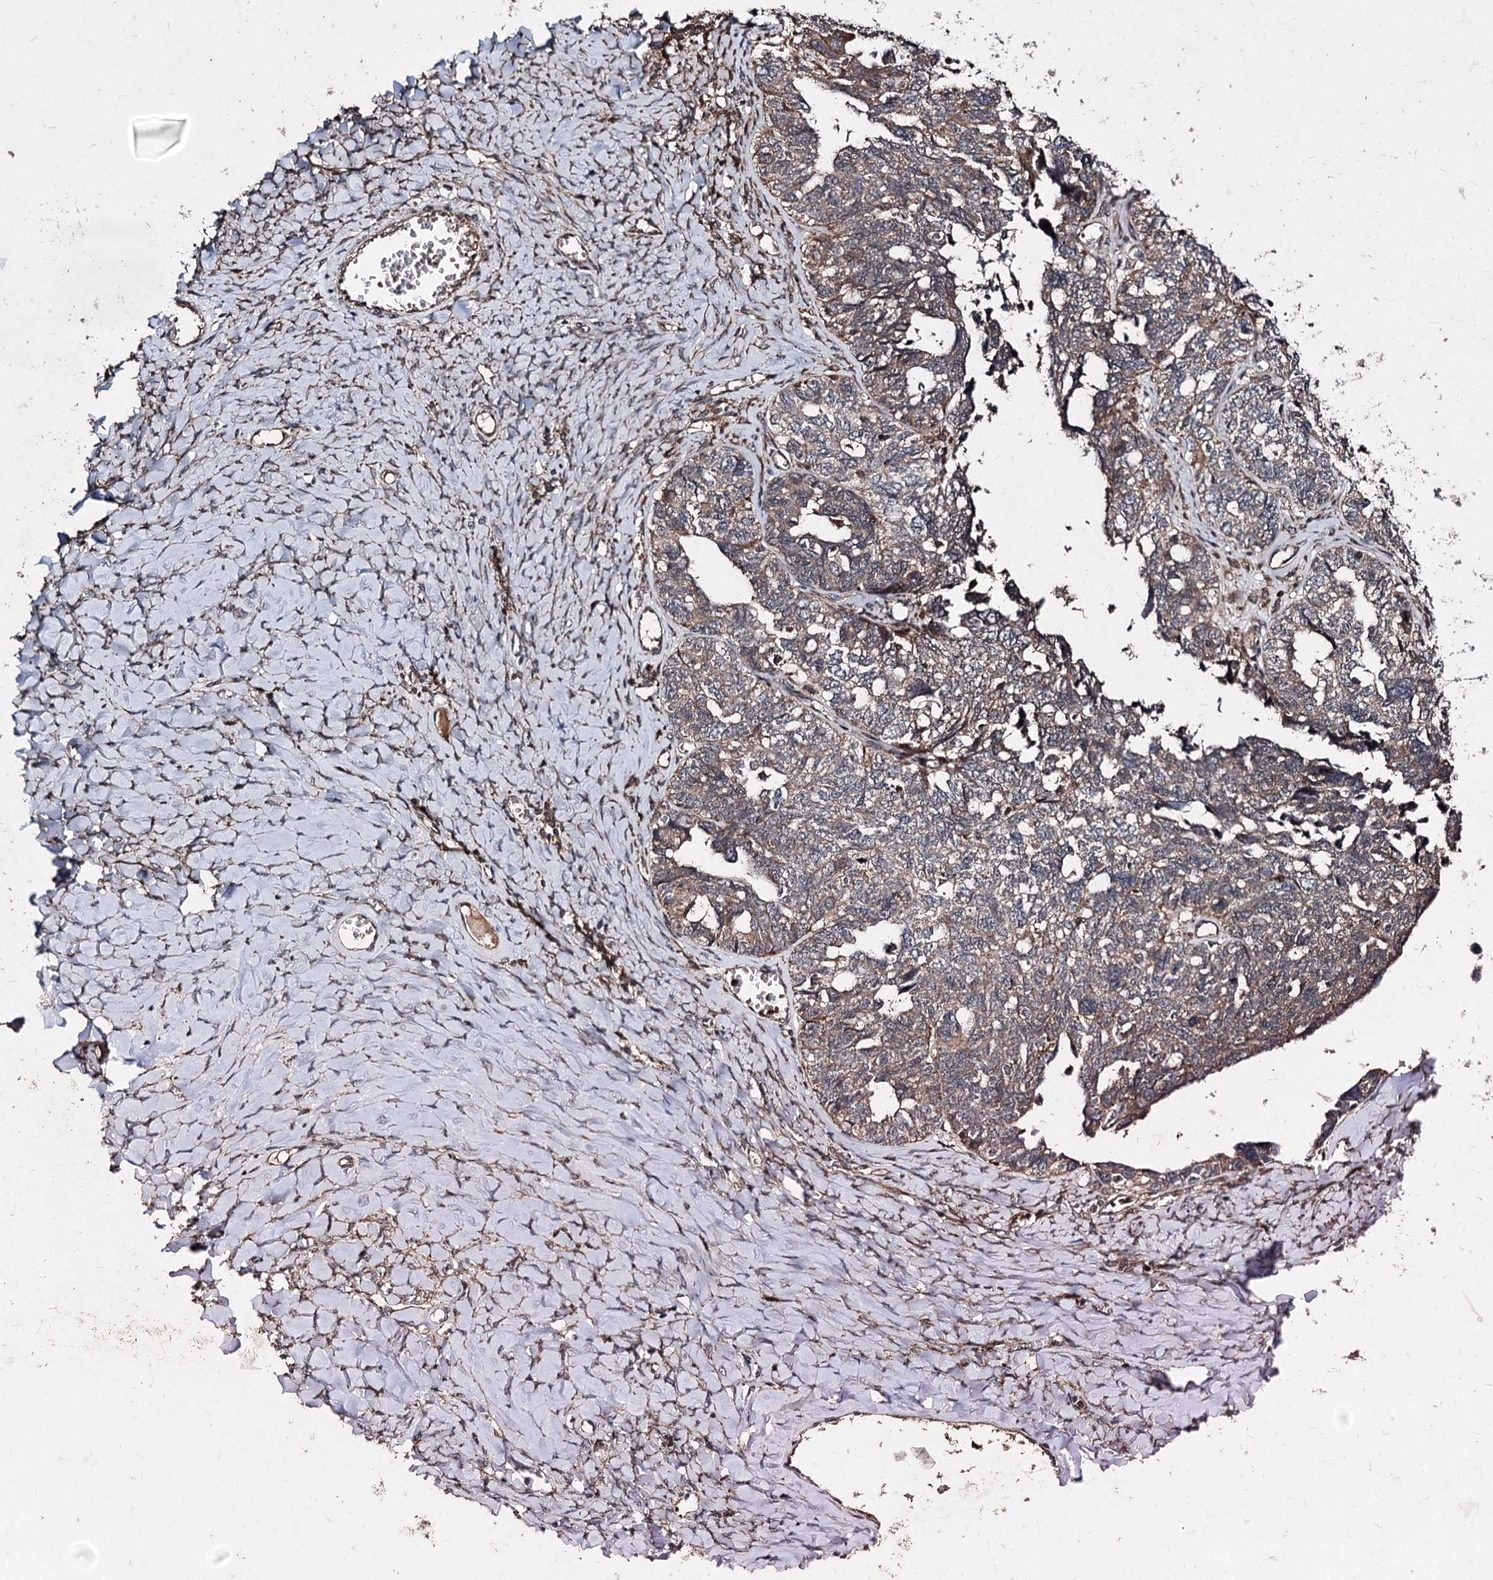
{"staining": {"intensity": "weak", "quantity": ">75%", "location": "cytoplasmic/membranous"}, "tissue": "ovarian cancer", "cell_type": "Tumor cells", "image_type": "cancer", "snomed": [{"axis": "morphology", "description": "Cystadenocarcinoma, serous, NOS"}, {"axis": "topography", "description": "Ovary"}], "caption": "A low amount of weak cytoplasmic/membranous staining is present in approximately >75% of tumor cells in ovarian serous cystadenocarcinoma tissue.", "gene": "BCL2L2", "patient": {"sex": "female", "age": 79}}